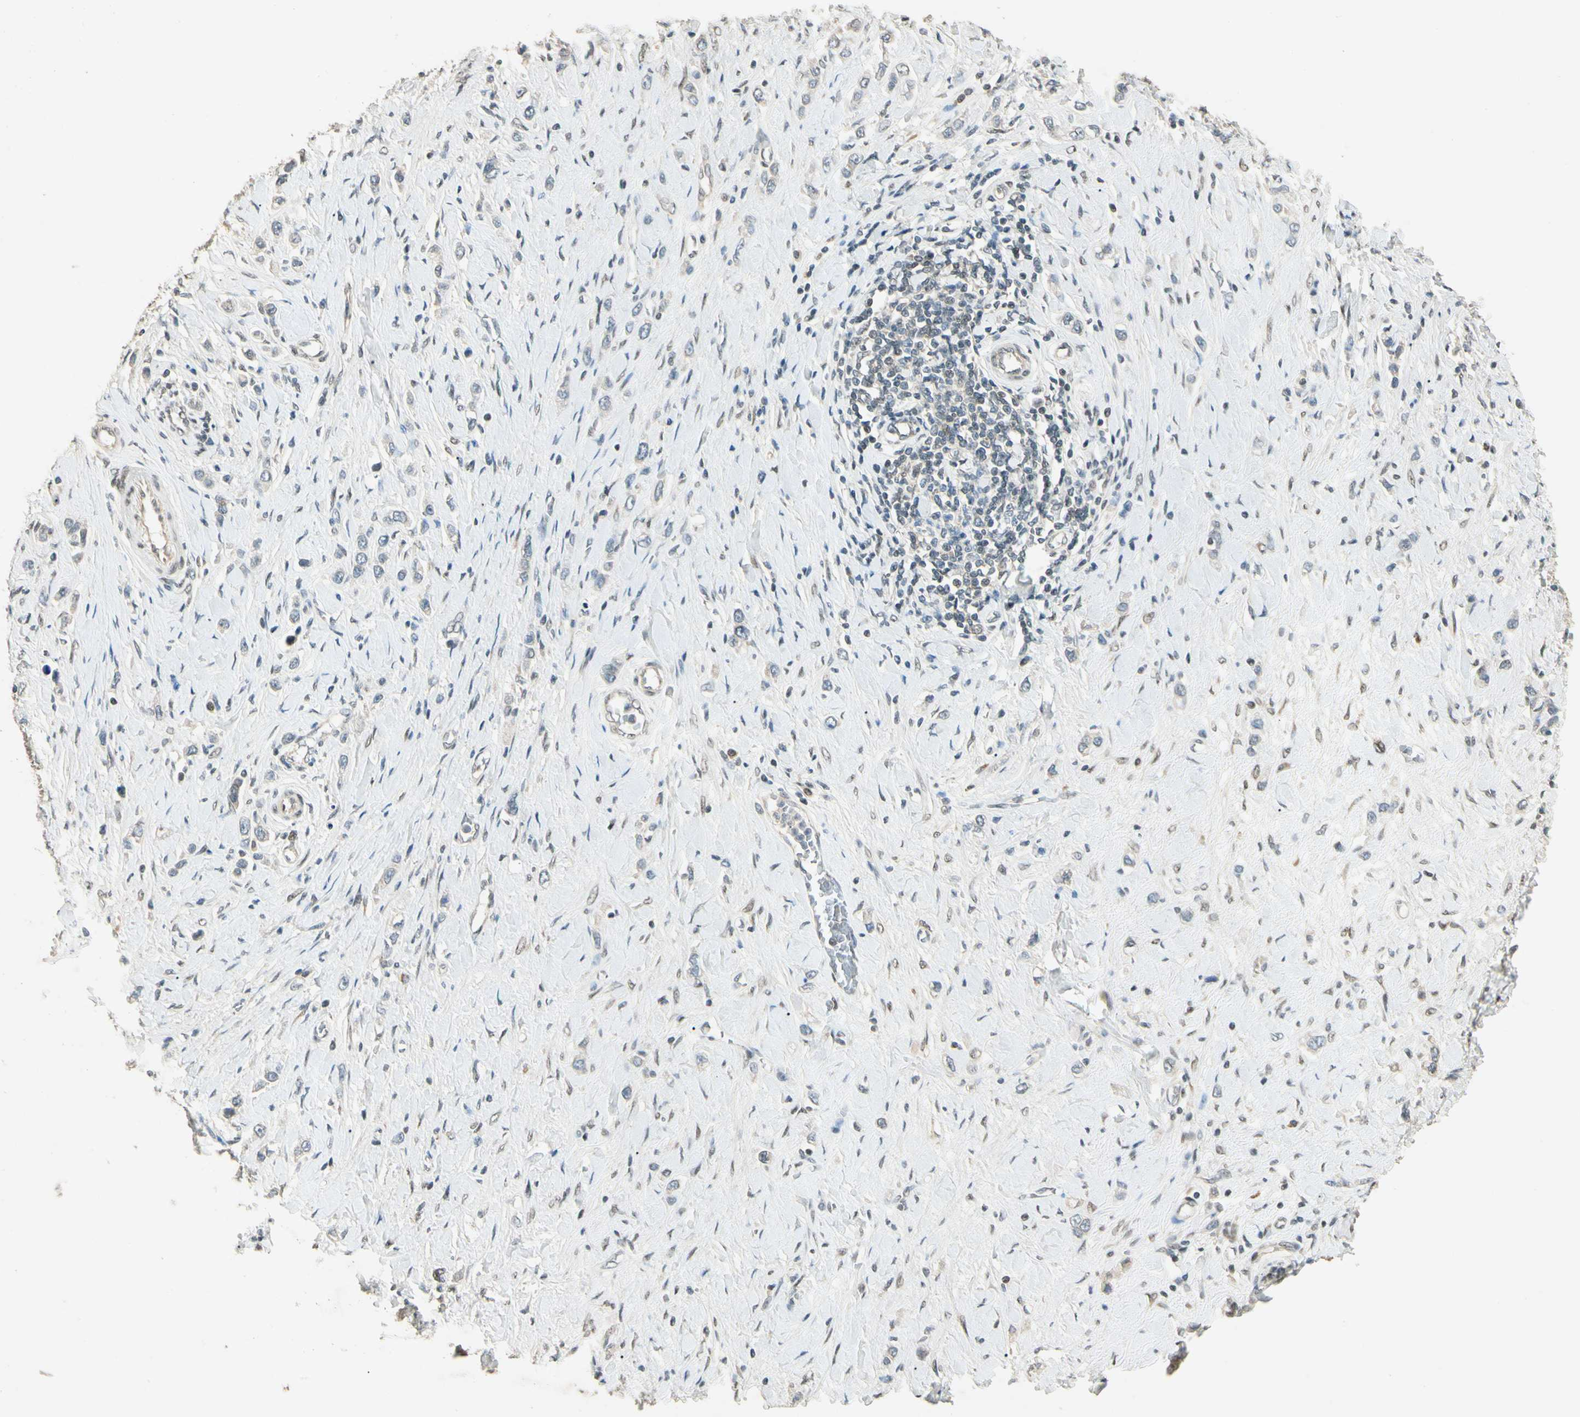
{"staining": {"intensity": "weak", "quantity": "<25%", "location": "cytoplasmic/membranous"}, "tissue": "stomach cancer", "cell_type": "Tumor cells", "image_type": "cancer", "snomed": [{"axis": "morphology", "description": "Normal tissue, NOS"}, {"axis": "morphology", "description": "Adenocarcinoma, NOS"}, {"axis": "topography", "description": "Stomach, upper"}, {"axis": "topography", "description": "Stomach"}], "caption": "This is an immunohistochemistry histopathology image of stomach adenocarcinoma. There is no staining in tumor cells.", "gene": "ZBTB4", "patient": {"sex": "female", "age": 65}}